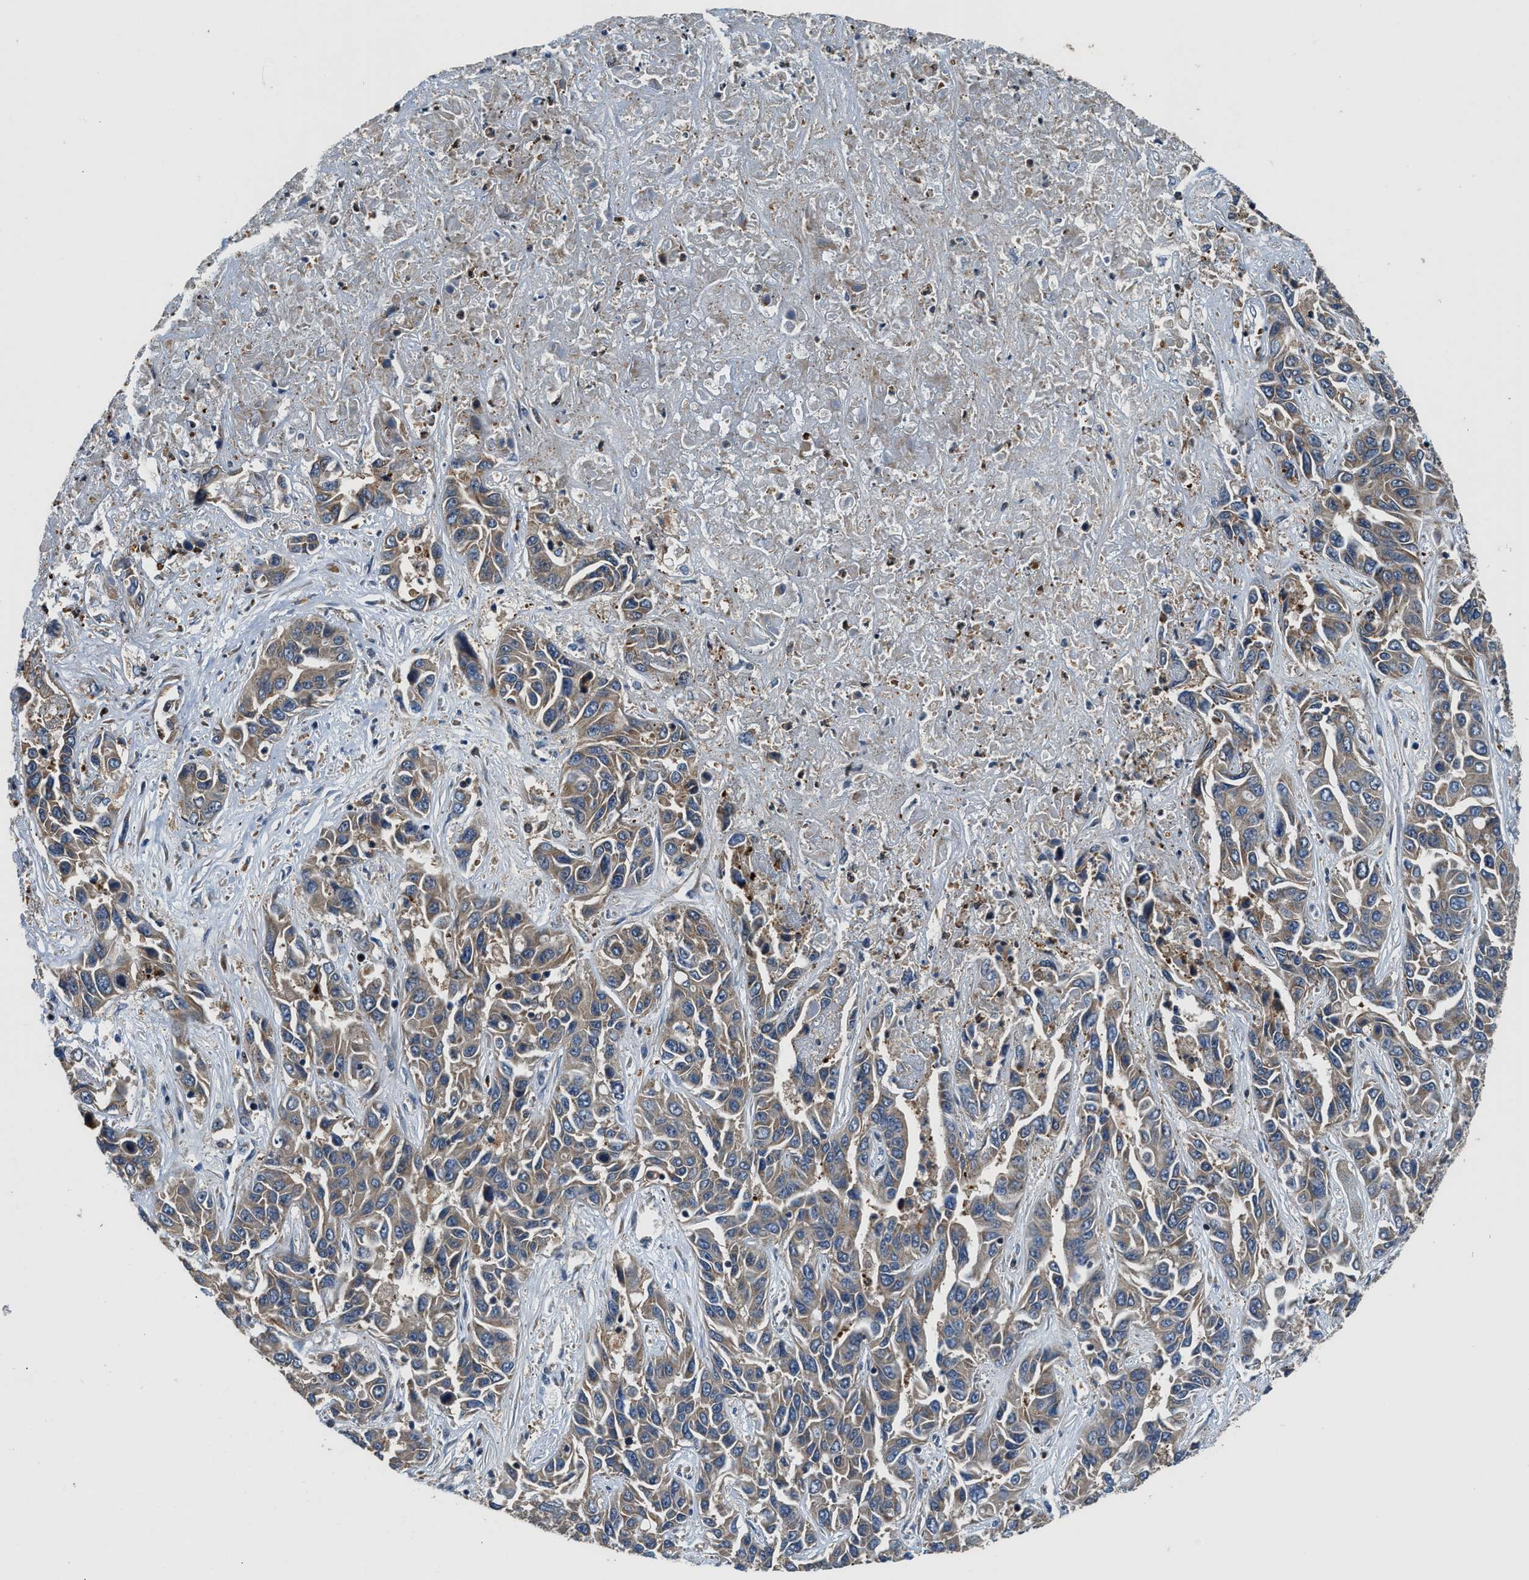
{"staining": {"intensity": "weak", "quantity": ">75%", "location": "cytoplasmic/membranous"}, "tissue": "liver cancer", "cell_type": "Tumor cells", "image_type": "cancer", "snomed": [{"axis": "morphology", "description": "Cholangiocarcinoma"}, {"axis": "topography", "description": "Liver"}], "caption": "Immunohistochemistry of cholangiocarcinoma (liver) demonstrates low levels of weak cytoplasmic/membranous staining in approximately >75% of tumor cells.", "gene": "FUT8", "patient": {"sex": "female", "age": 52}}